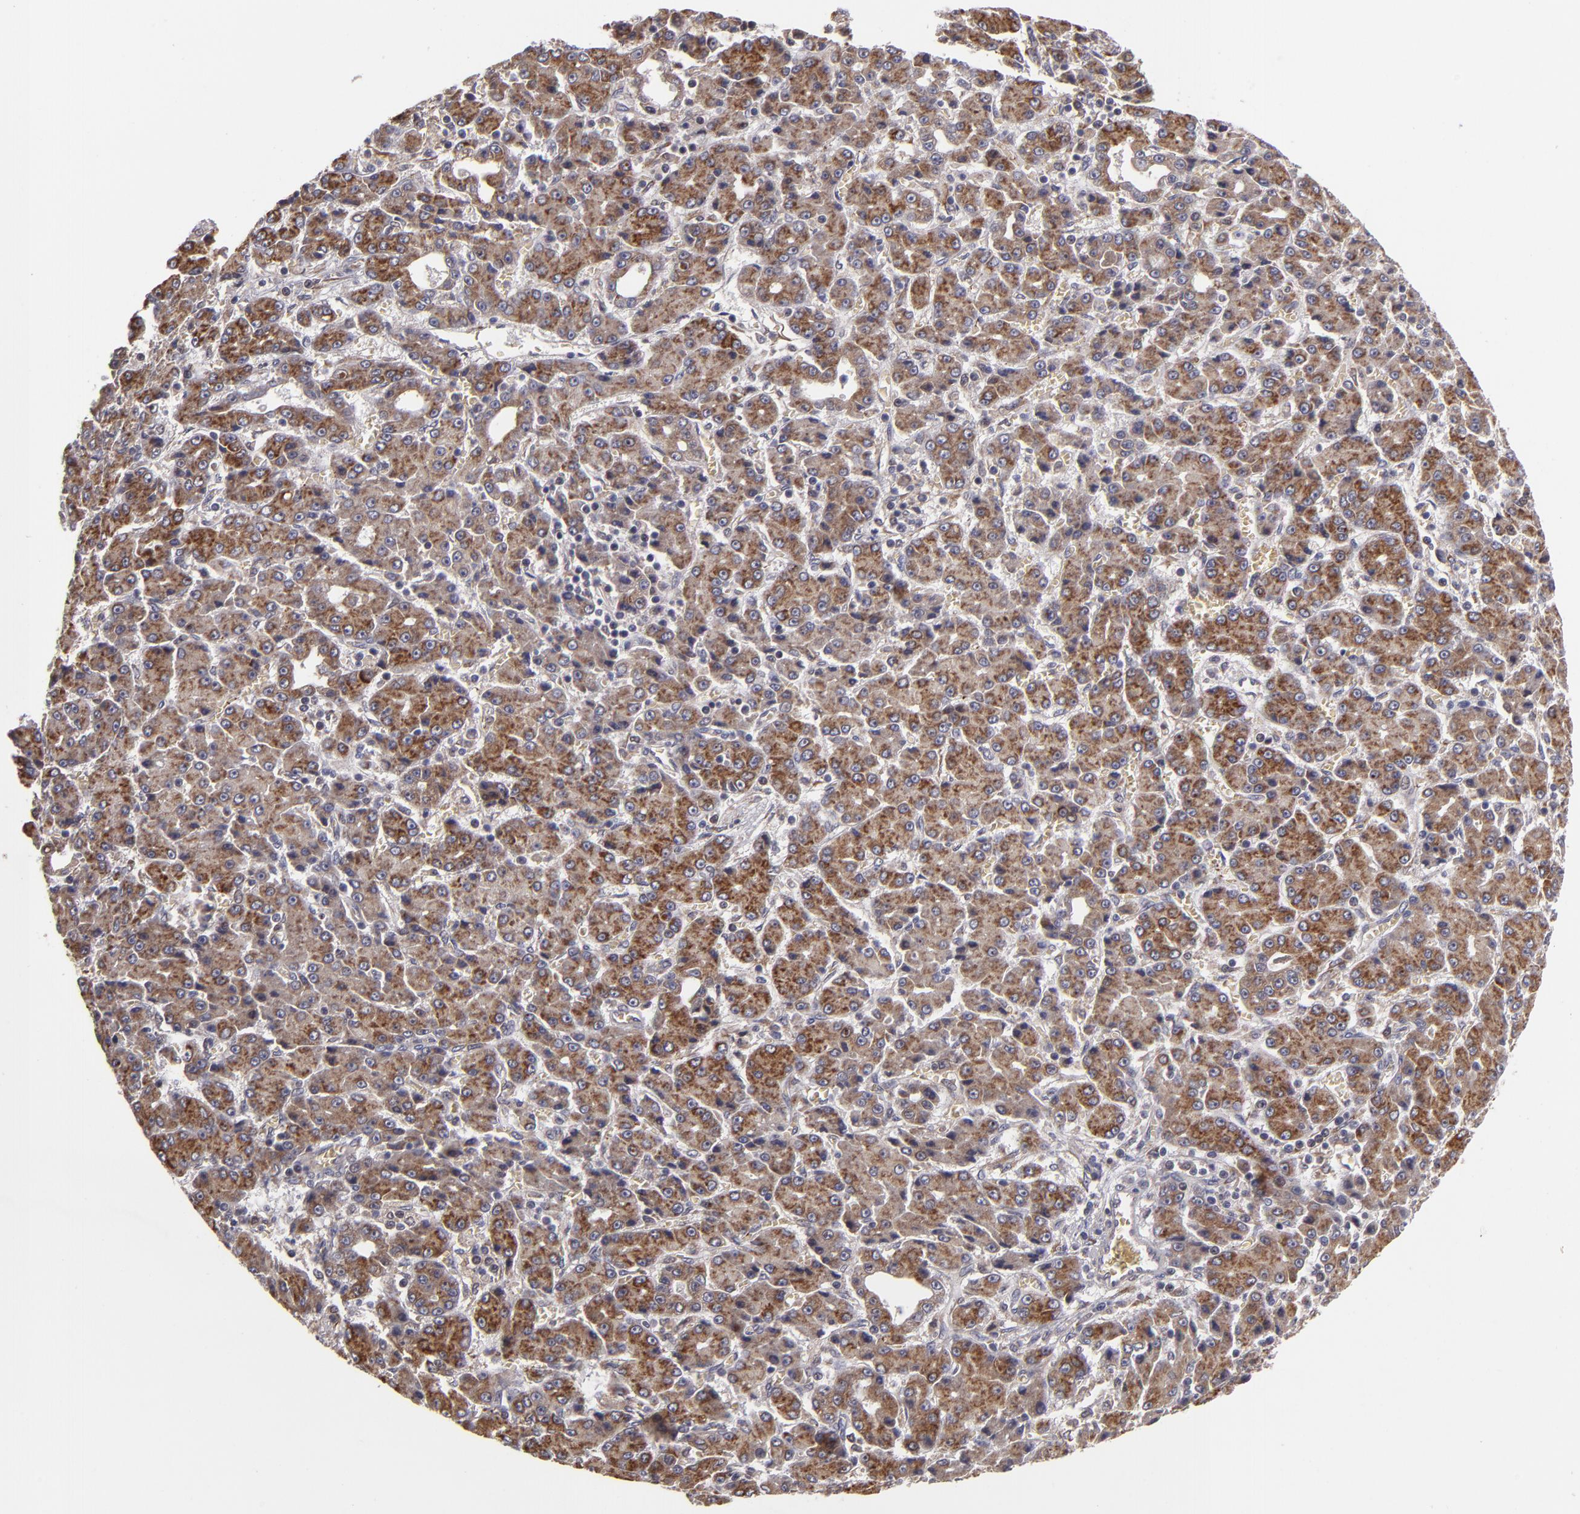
{"staining": {"intensity": "moderate", "quantity": ">75%", "location": "cytoplasmic/membranous"}, "tissue": "liver cancer", "cell_type": "Tumor cells", "image_type": "cancer", "snomed": [{"axis": "morphology", "description": "Carcinoma, Hepatocellular, NOS"}, {"axis": "topography", "description": "Liver"}], "caption": "Protein expression analysis of liver cancer (hepatocellular carcinoma) reveals moderate cytoplasmic/membranous expression in about >75% of tumor cells.", "gene": "CASP1", "patient": {"sex": "male", "age": 69}}